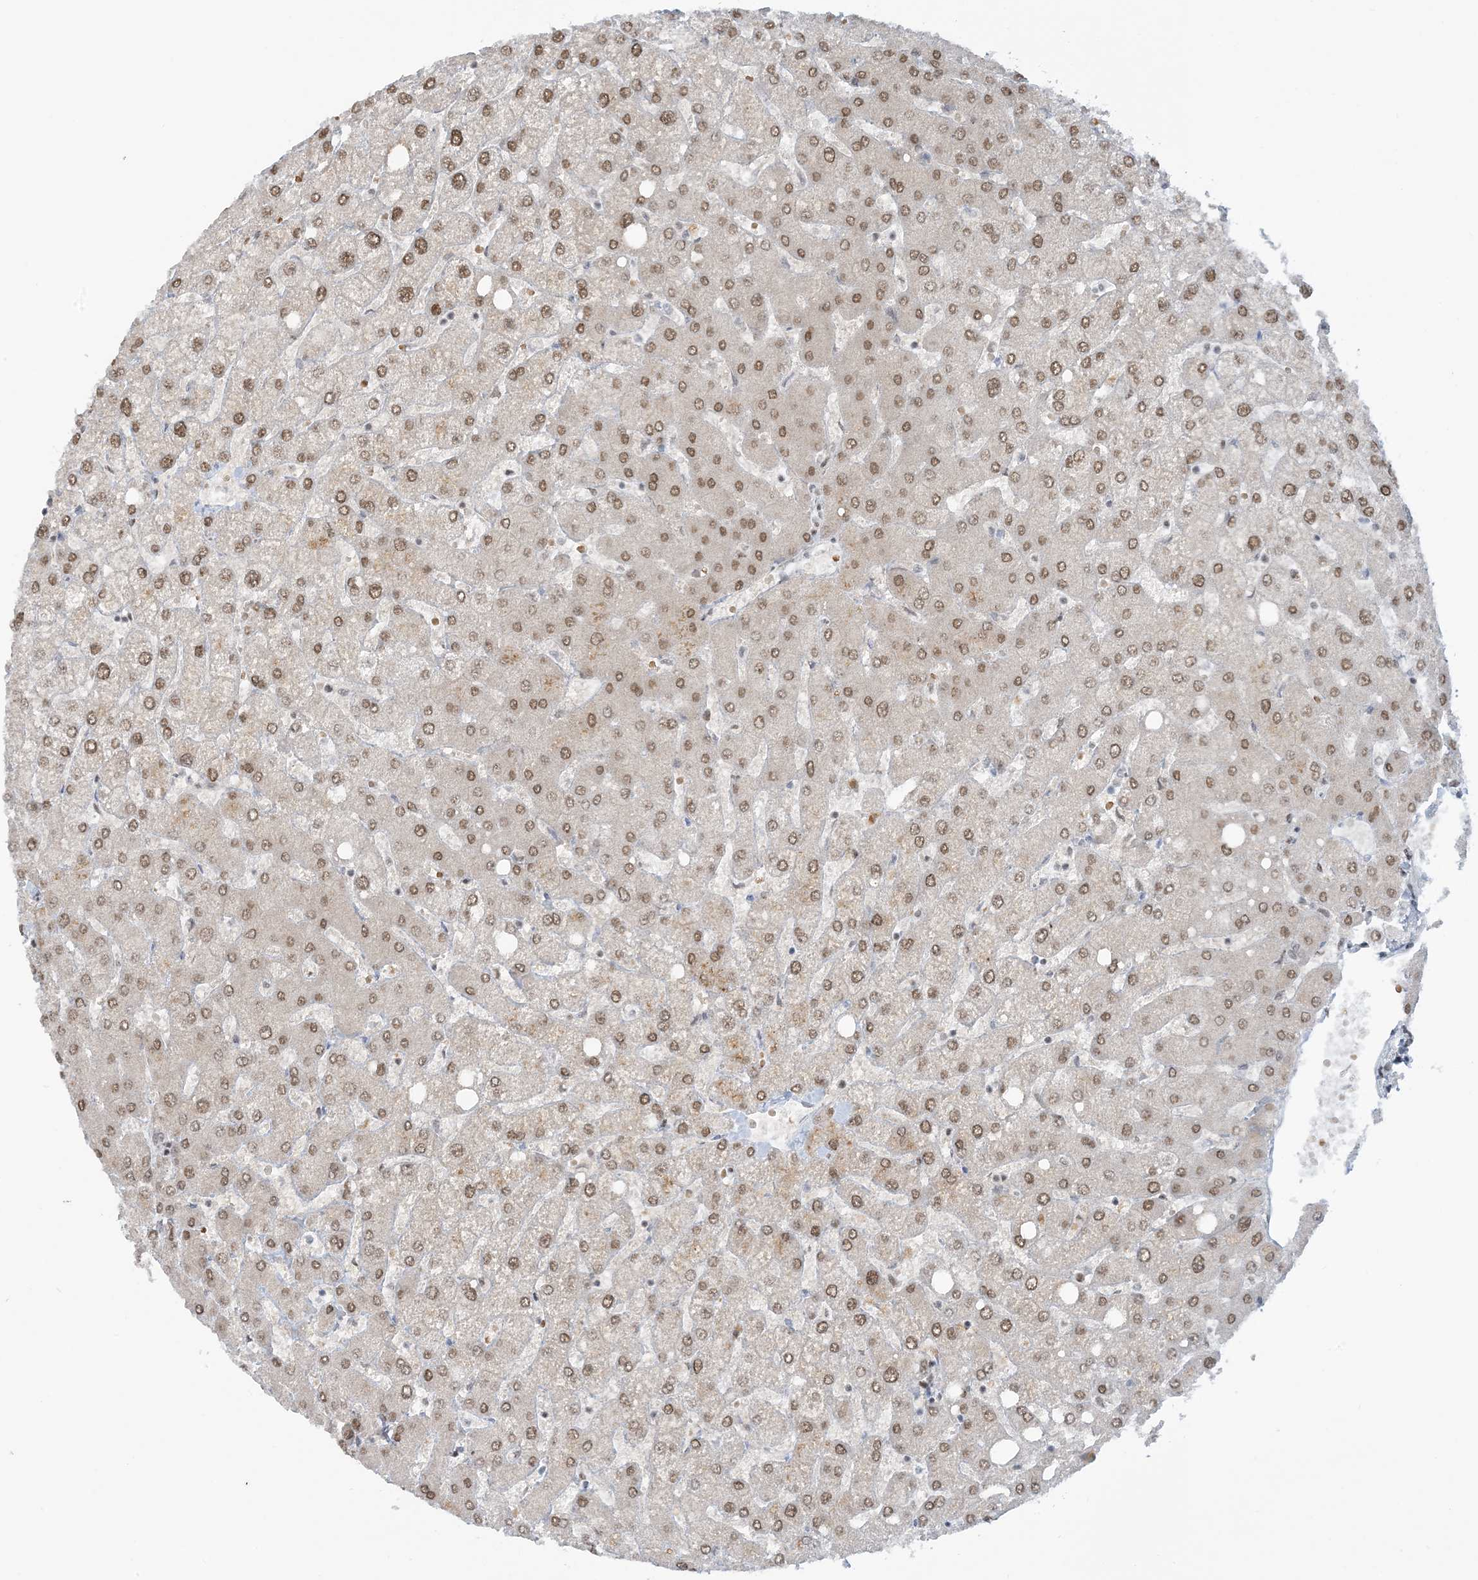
{"staining": {"intensity": "negative", "quantity": "none", "location": "none"}, "tissue": "liver", "cell_type": "Cholangiocytes", "image_type": "normal", "snomed": [{"axis": "morphology", "description": "Normal tissue, NOS"}, {"axis": "topography", "description": "Liver"}], "caption": "A histopathology image of liver stained for a protein exhibits no brown staining in cholangiocytes. (Immunohistochemistry (ihc), brightfield microscopy, high magnification).", "gene": "ECT2L", "patient": {"sex": "female", "age": 54}}